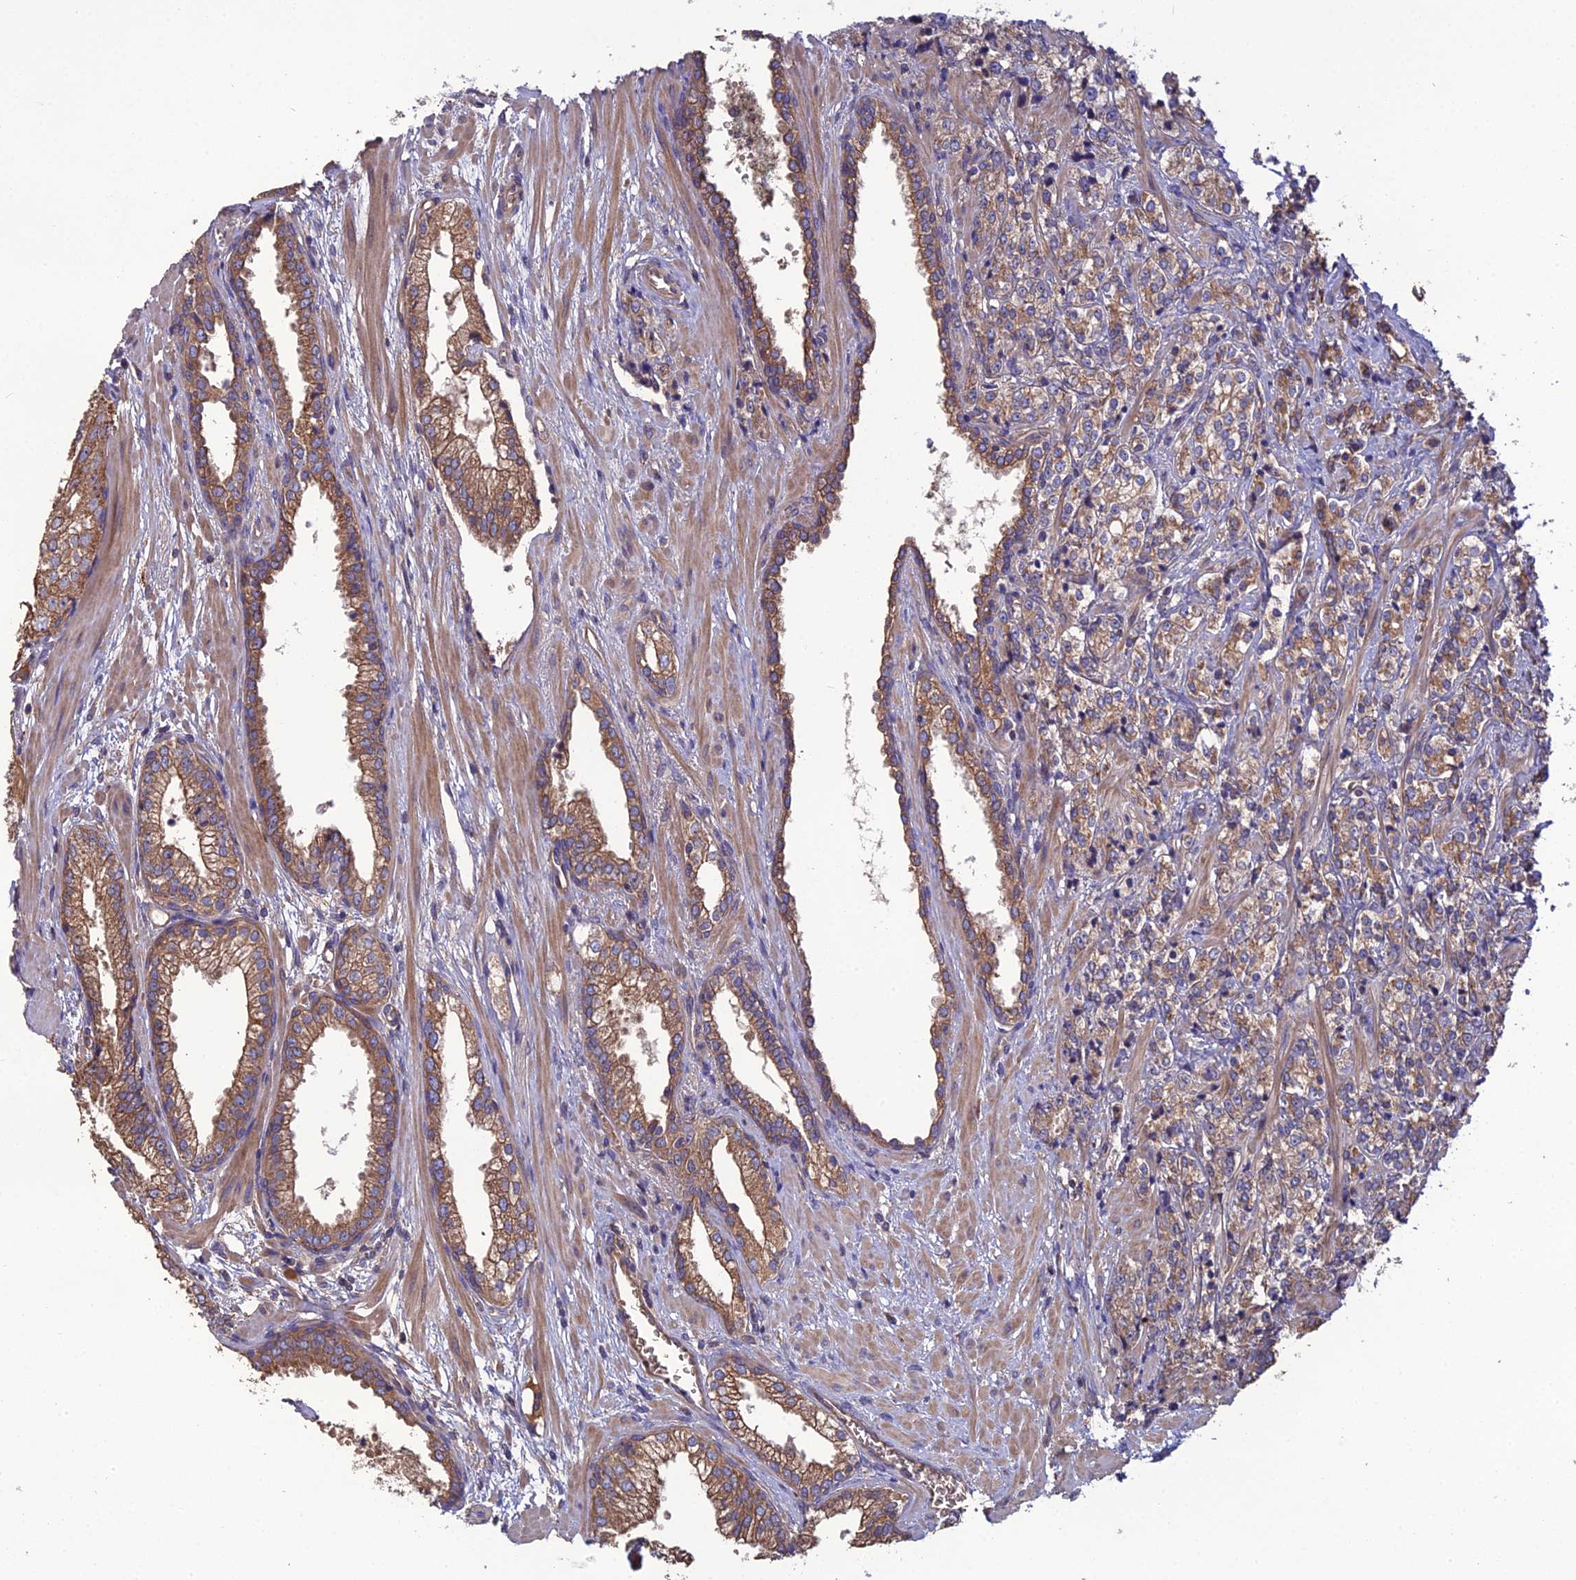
{"staining": {"intensity": "moderate", "quantity": "<25%", "location": "cytoplasmic/membranous"}, "tissue": "prostate cancer", "cell_type": "Tumor cells", "image_type": "cancer", "snomed": [{"axis": "morphology", "description": "Adenocarcinoma, High grade"}, {"axis": "topography", "description": "Prostate"}], "caption": "Protein staining shows moderate cytoplasmic/membranous expression in about <25% of tumor cells in prostate high-grade adenocarcinoma.", "gene": "GALR2", "patient": {"sex": "male", "age": 69}}